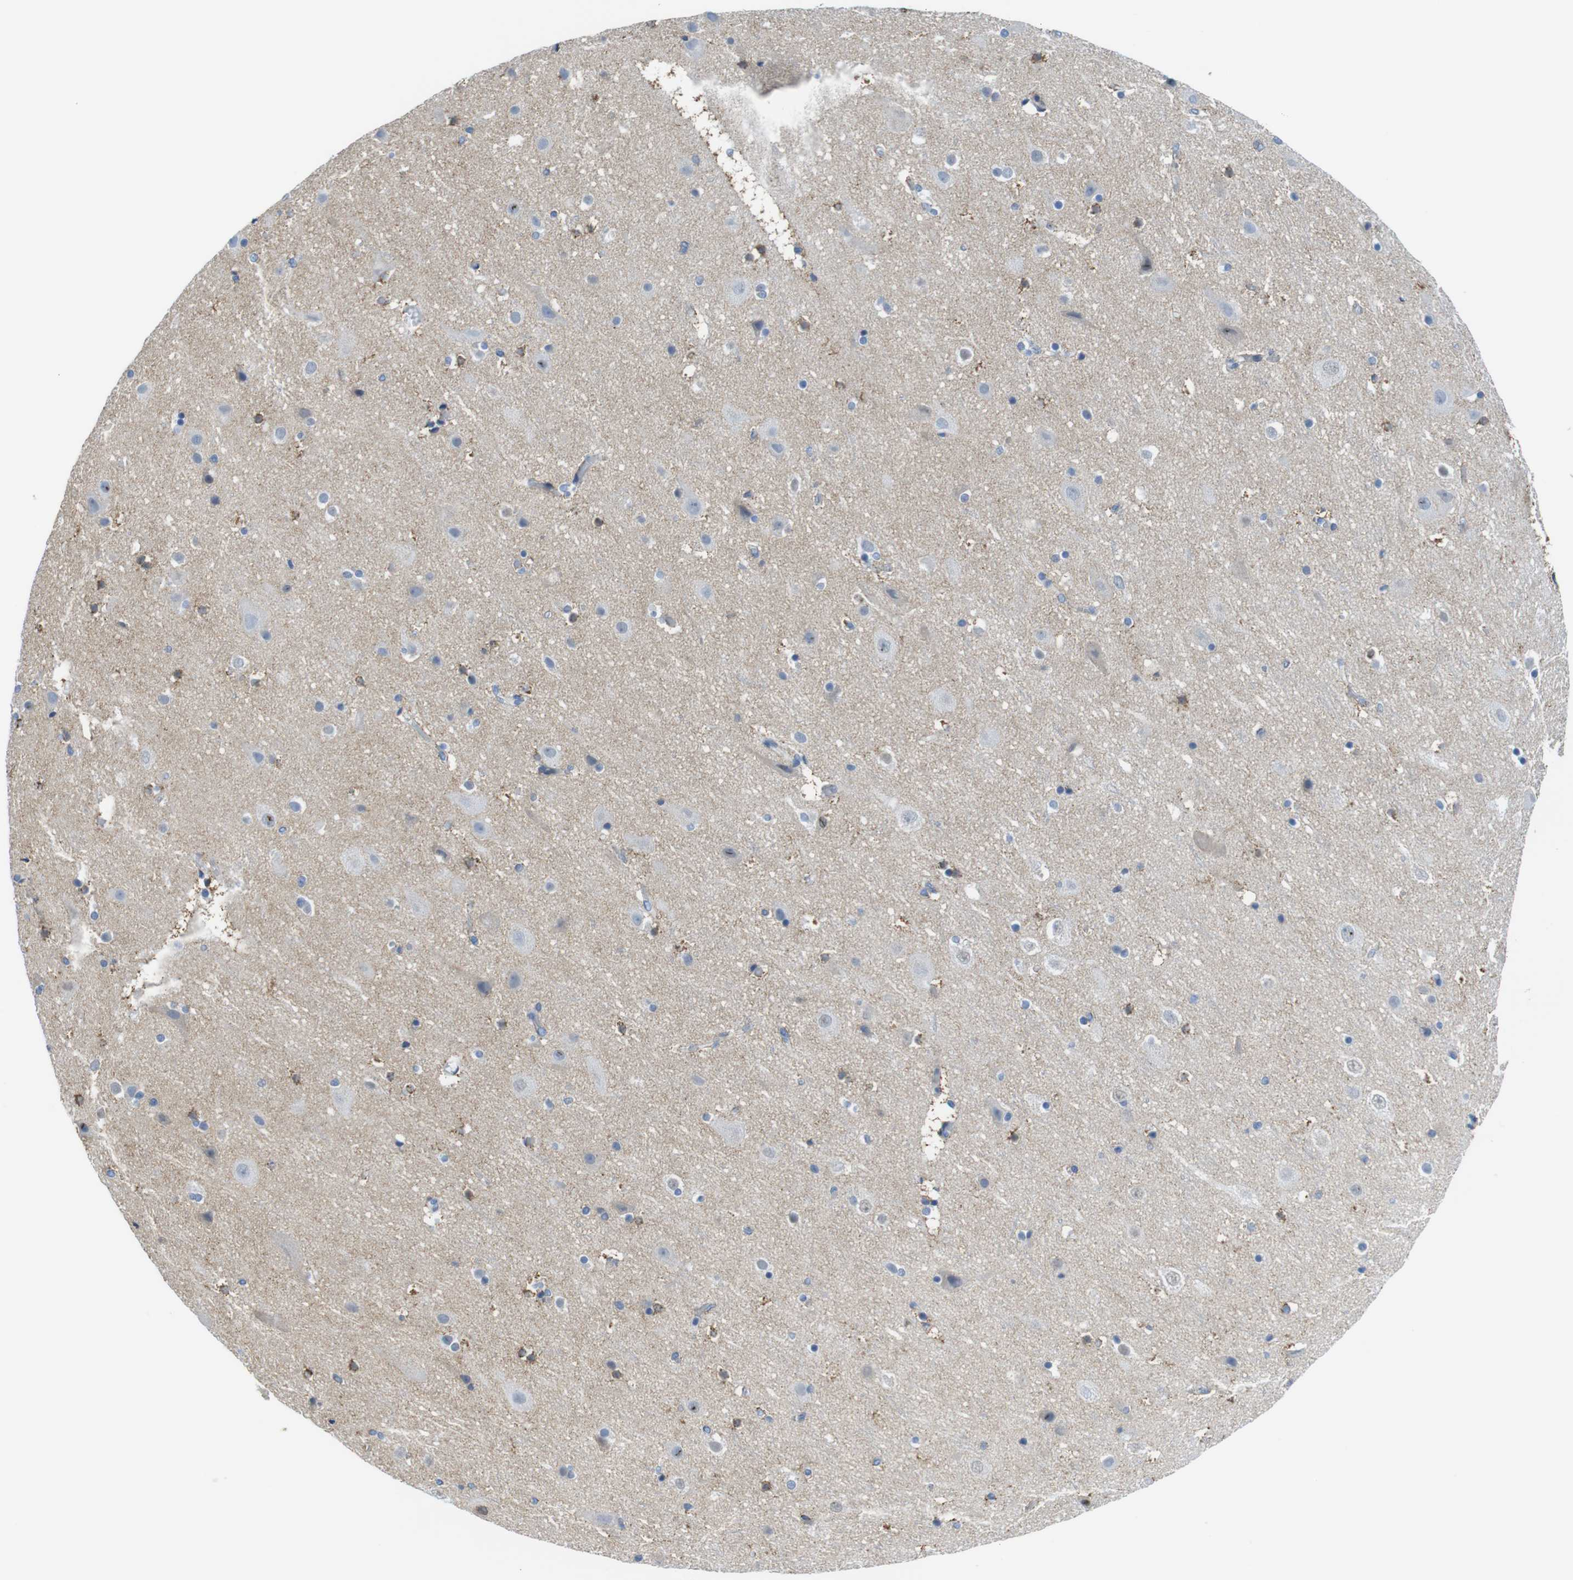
{"staining": {"intensity": "negative", "quantity": "none", "location": "none"}, "tissue": "cerebral cortex", "cell_type": "Endothelial cells", "image_type": "normal", "snomed": [{"axis": "morphology", "description": "Normal tissue, NOS"}, {"axis": "topography", "description": "Cerebral cortex"}], "caption": "The histopathology image demonstrates no staining of endothelial cells in unremarkable cerebral cortex. (DAB (3,3'-diaminobenzidine) IHC visualized using brightfield microscopy, high magnification).", "gene": "CDH8", "patient": {"sex": "male", "age": 45}}